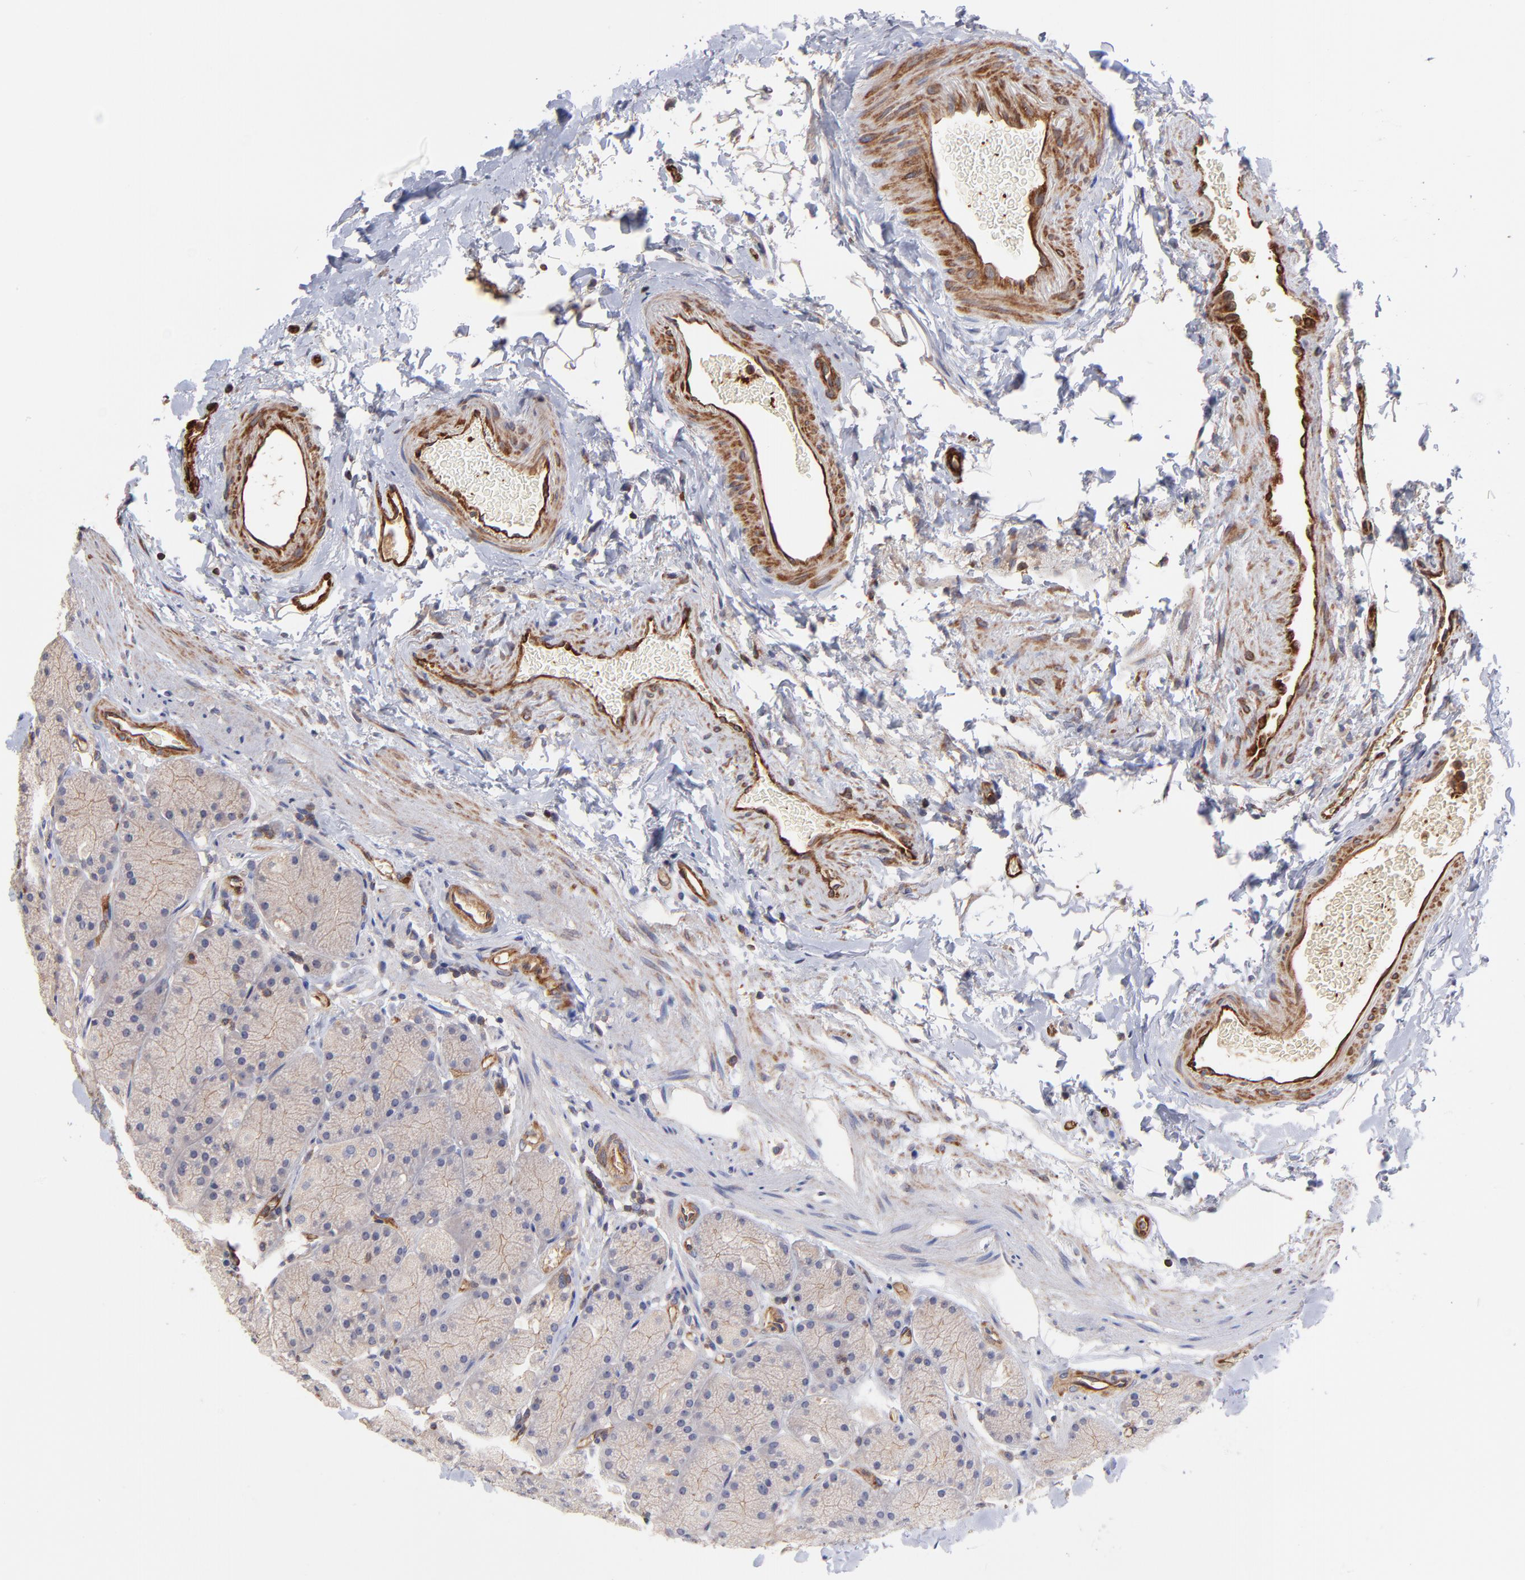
{"staining": {"intensity": "weak", "quantity": "<25%", "location": "cytoplasmic/membranous"}, "tissue": "stomach", "cell_type": "Glandular cells", "image_type": "normal", "snomed": [{"axis": "morphology", "description": "Normal tissue, NOS"}, {"axis": "topography", "description": "Stomach, upper"}, {"axis": "topography", "description": "Stomach"}], "caption": "DAB immunohistochemical staining of unremarkable human stomach demonstrates no significant expression in glandular cells. The staining was performed using DAB (3,3'-diaminobenzidine) to visualize the protein expression in brown, while the nuclei were stained in blue with hematoxylin (Magnification: 20x).", "gene": "ASB7", "patient": {"sex": "male", "age": 76}}